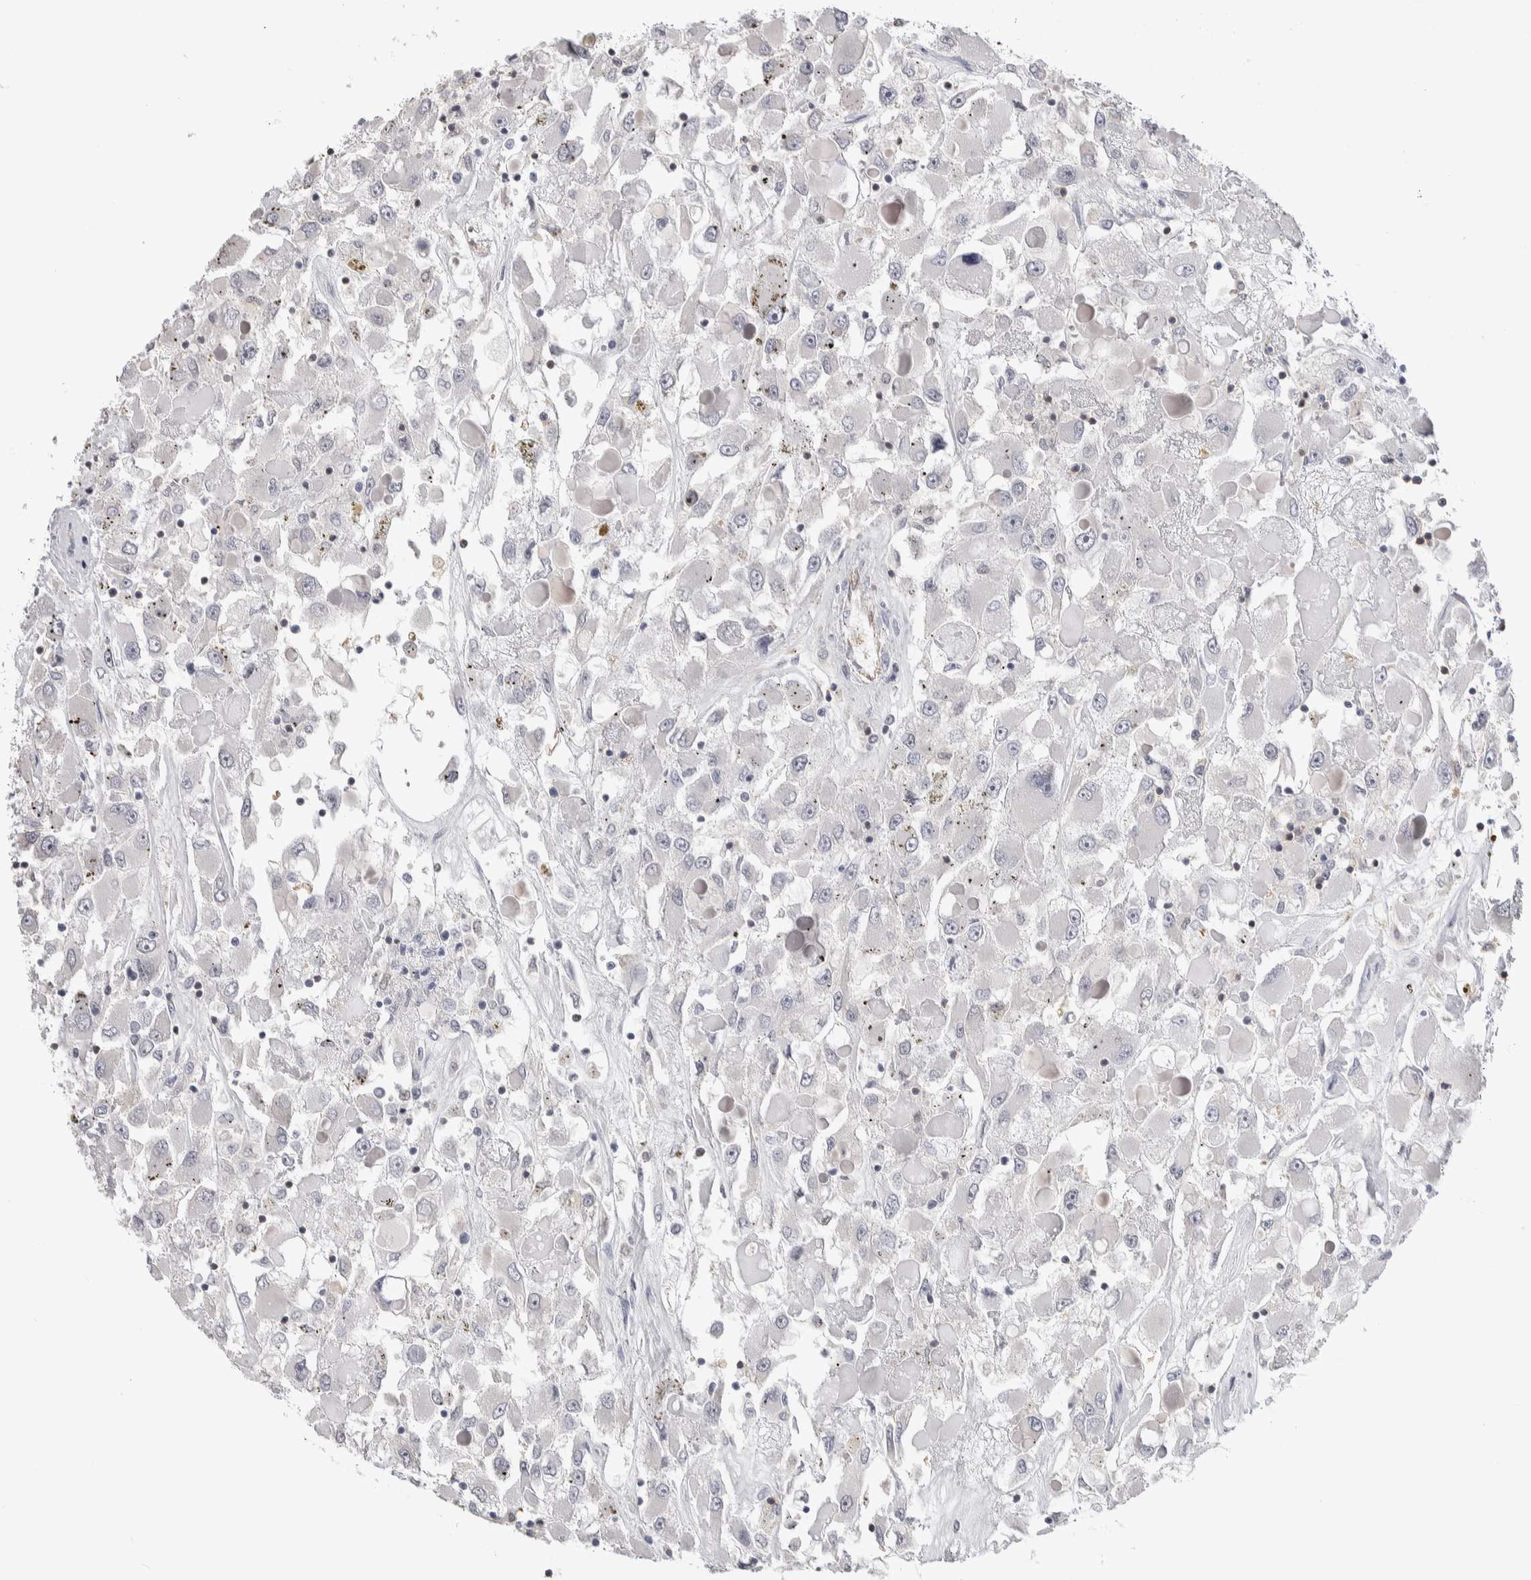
{"staining": {"intensity": "negative", "quantity": "none", "location": "none"}, "tissue": "renal cancer", "cell_type": "Tumor cells", "image_type": "cancer", "snomed": [{"axis": "morphology", "description": "Adenocarcinoma, NOS"}, {"axis": "topography", "description": "Kidney"}], "caption": "DAB (3,3'-diaminobenzidine) immunohistochemical staining of human renal cancer displays no significant staining in tumor cells.", "gene": "ZBTB49", "patient": {"sex": "female", "age": 52}}